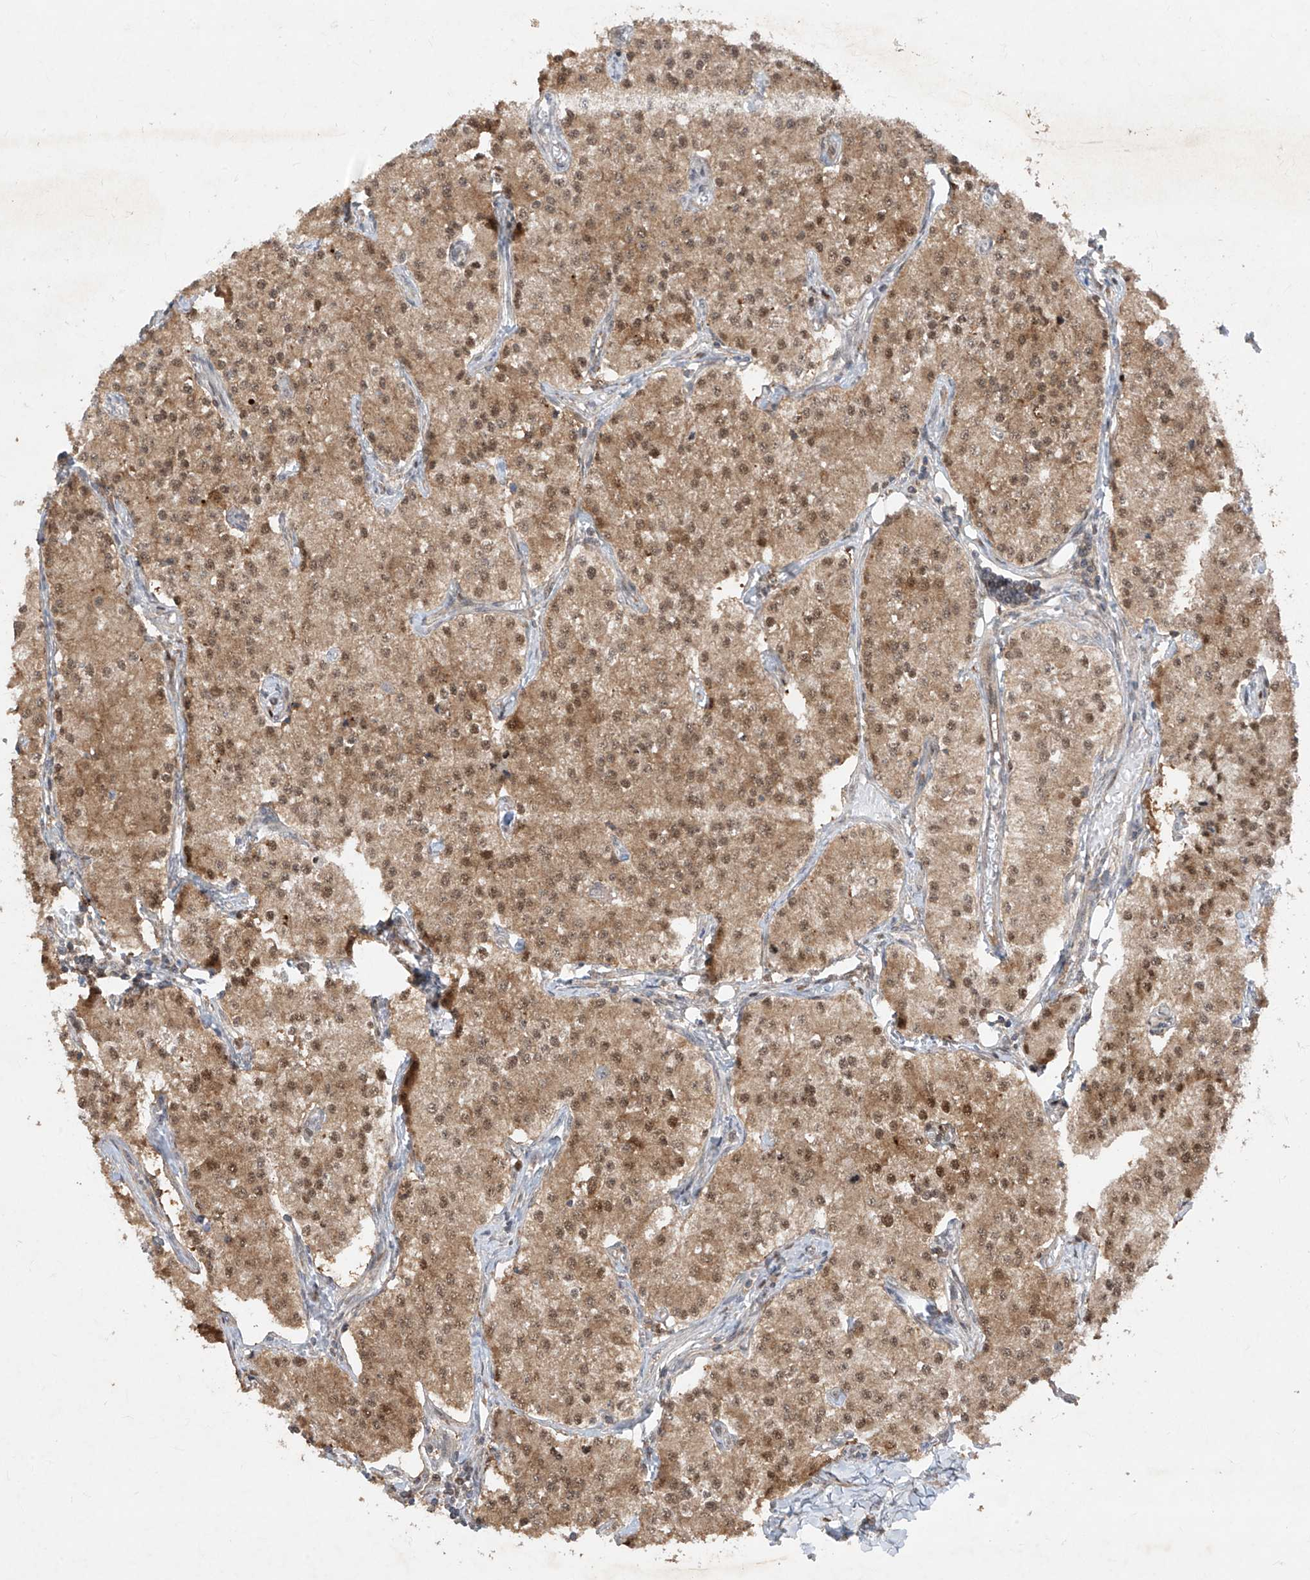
{"staining": {"intensity": "moderate", "quantity": ">75%", "location": "cytoplasmic/membranous,nuclear"}, "tissue": "carcinoid", "cell_type": "Tumor cells", "image_type": "cancer", "snomed": [{"axis": "morphology", "description": "Carcinoid, malignant, NOS"}, {"axis": "topography", "description": "Colon"}], "caption": "Tumor cells exhibit medium levels of moderate cytoplasmic/membranous and nuclear positivity in approximately >75% of cells in carcinoid (malignant). Immunohistochemistry (ihc) stains the protein in brown and the nuclei are stained blue.", "gene": "ZNF358", "patient": {"sex": "female", "age": 52}}